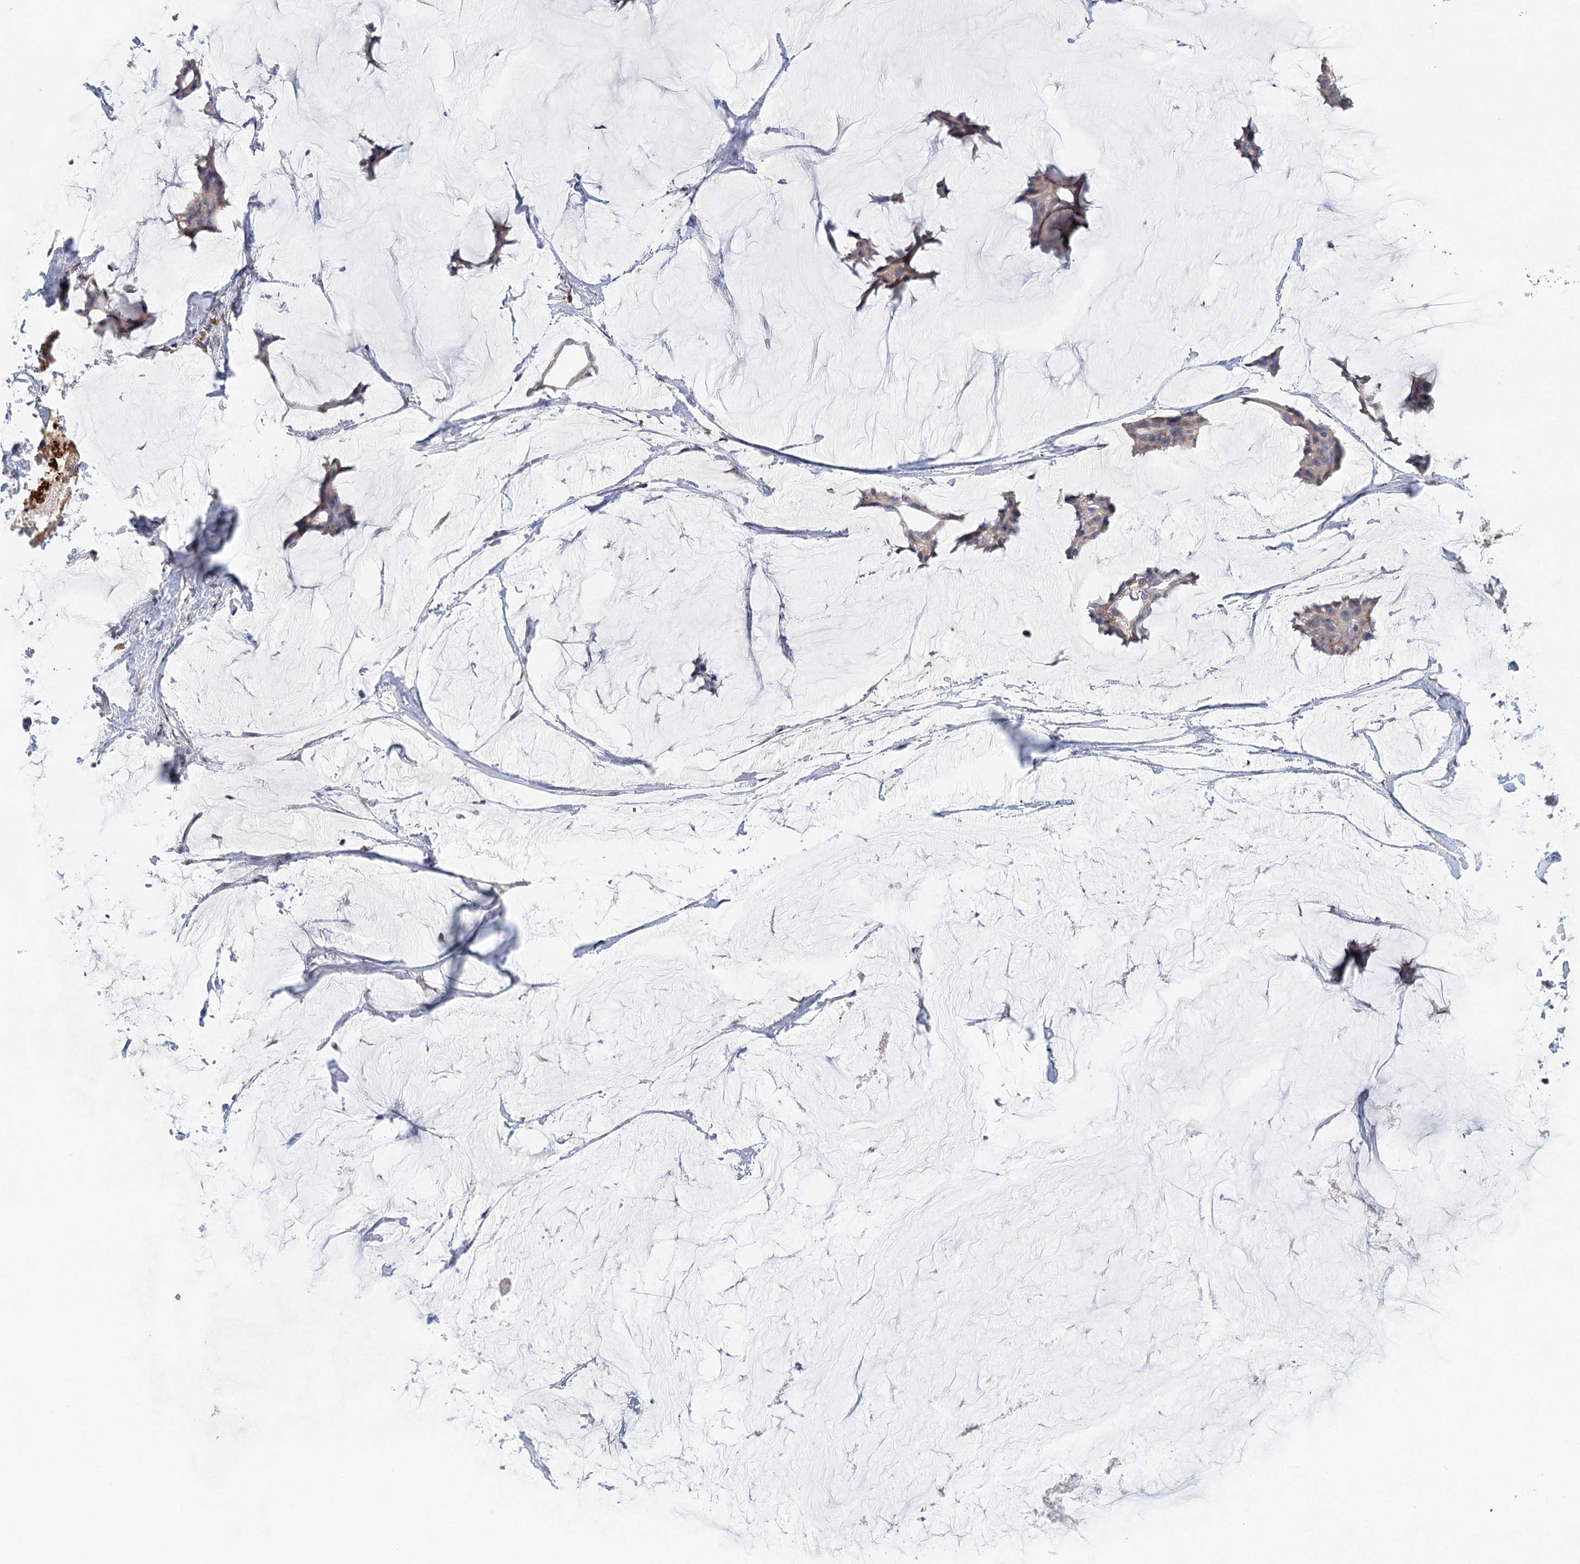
{"staining": {"intensity": "weak", "quantity": "25%-75%", "location": "cytoplasmic/membranous"}, "tissue": "breast cancer", "cell_type": "Tumor cells", "image_type": "cancer", "snomed": [{"axis": "morphology", "description": "Duct carcinoma"}, {"axis": "topography", "description": "Breast"}], "caption": "Infiltrating ductal carcinoma (breast) tissue reveals weak cytoplasmic/membranous expression in about 25%-75% of tumor cells", "gene": "BLTP1", "patient": {"sex": "female", "age": 93}}